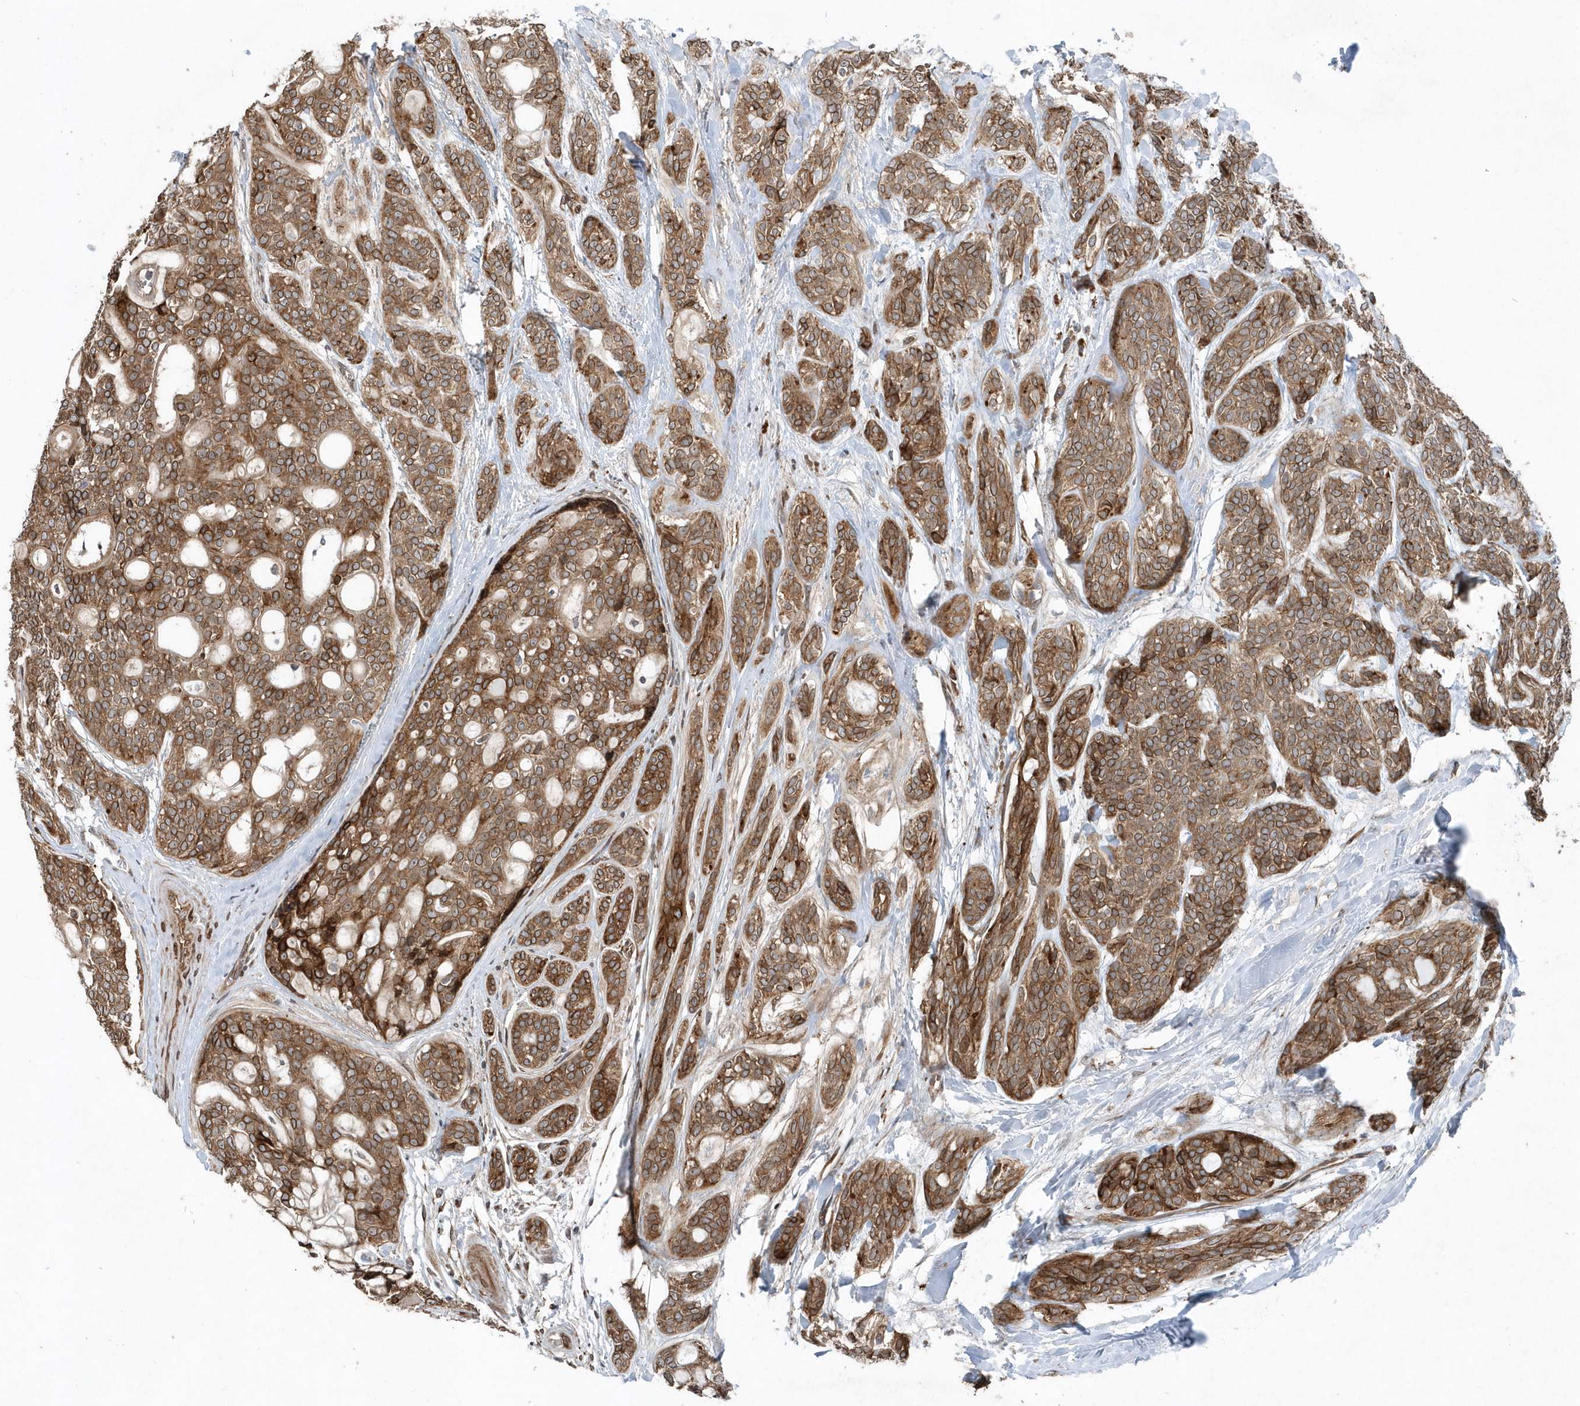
{"staining": {"intensity": "strong", "quantity": "25%-75%", "location": "cytoplasmic/membranous"}, "tissue": "head and neck cancer", "cell_type": "Tumor cells", "image_type": "cancer", "snomed": [{"axis": "morphology", "description": "Adenocarcinoma, NOS"}, {"axis": "topography", "description": "Head-Neck"}], "caption": "An image of human head and neck adenocarcinoma stained for a protein shows strong cytoplasmic/membranous brown staining in tumor cells. (DAB (3,3'-diaminobenzidine) IHC with brightfield microscopy, high magnification).", "gene": "MCC", "patient": {"sex": "male", "age": 66}}